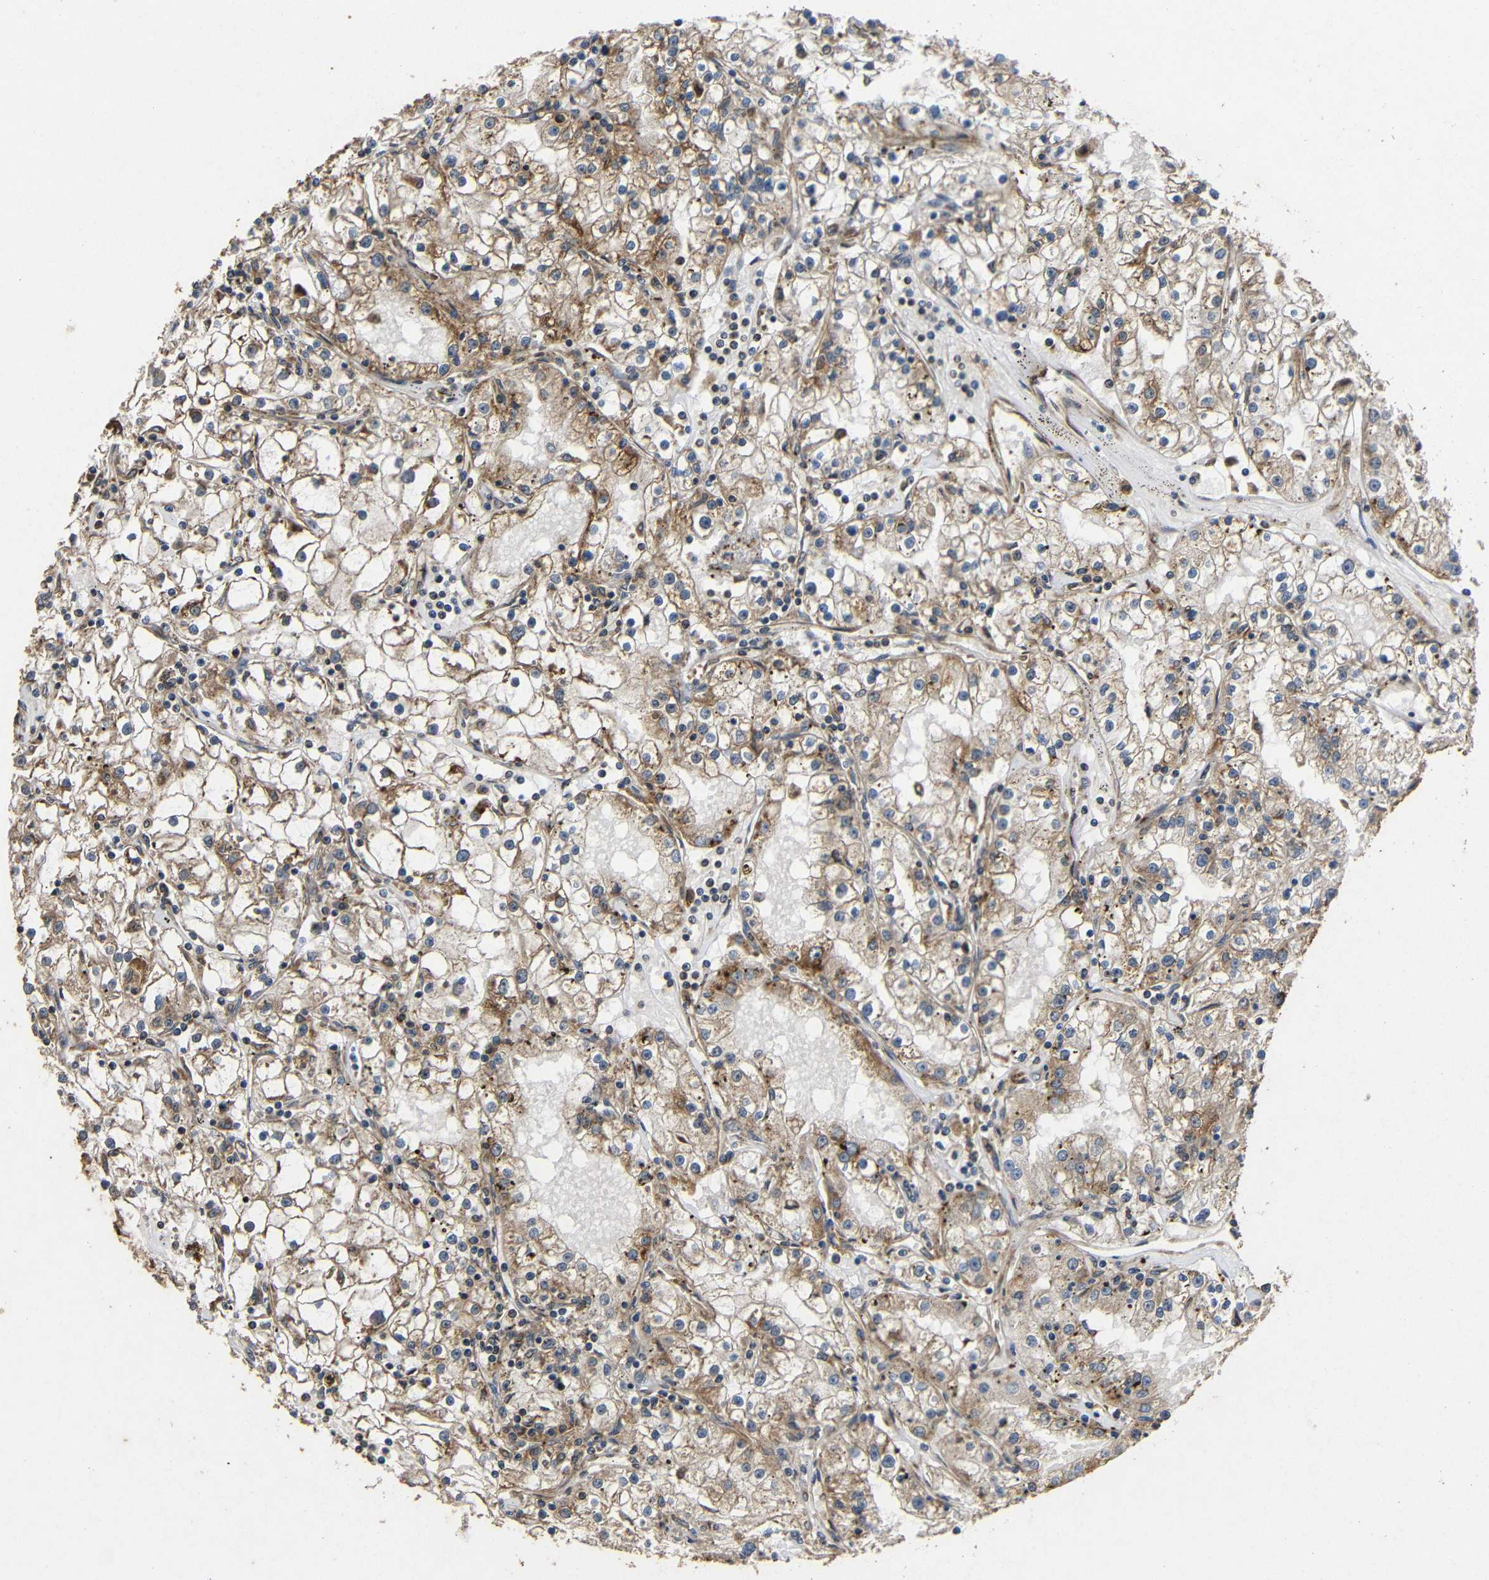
{"staining": {"intensity": "moderate", "quantity": "25%-75%", "location": "cytoplasmic/membranous"}, "tissue": "renal cancer", "cell_type": "Tumor cells", "image_type": "cancer", "snomed": [{"axis": "morphology", "description": "Adenocarcinoma, NOS"}, {"axis": "topography", "description": "Kidney"}], "caption": "Immunohistochemistry (IHC) staining of renal cancer (adenocarcinoma), which shows medium levels of moderate cytoplasmic/membranous staining in approximately 25%-75% of tumor cells indicating moderate cytoplasmic/membranous protein positivity. The staining was performed using DAB (brown) for protein detection and nuclei were counterstained in hematoxylin (blue).", "gene": "EIF2S1", "patient": {"sex": "male", "age": 56}}